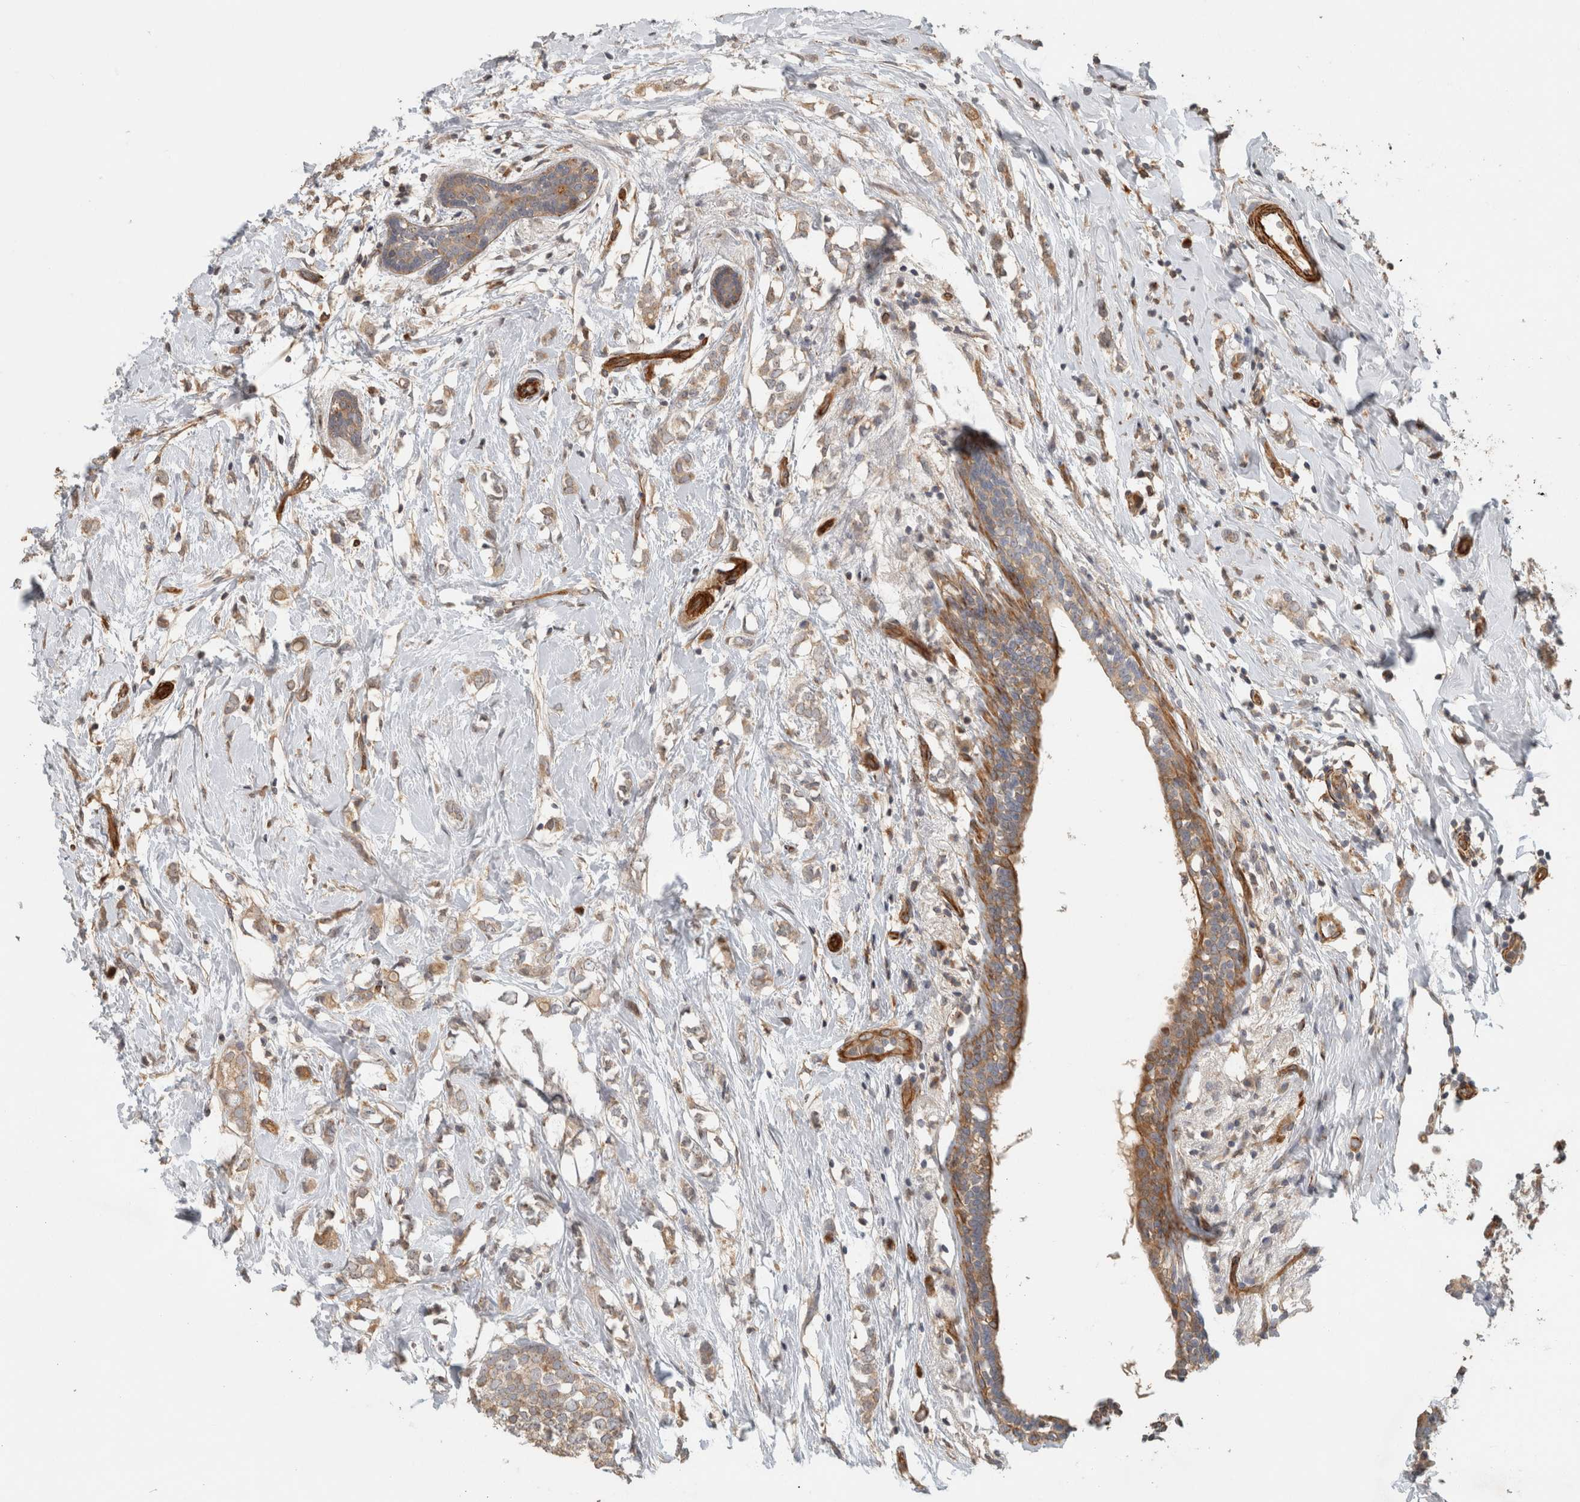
{"staining": {"intensity": "weak", "quantity": ">75%", "location": "cytoplasmic/membranous"}, "tissue": "breast cancer", "cell_type": "Tumor cells", "image_type": "cancer", "snomed": [{"axis": "morphology", "description": "Normal tissue, NOS"}, {"axis": "morphology", "description": "Lobular carcinoma"}, {"axis": "topography", "description": "Breast"}], "caption": "Breast cancer stained for a protein (brown) displays weak cytoplasmic/membranous positive expression in about >75% of tumor cells.", "gene": "SIPA1L2", "patient": {"sex": "female", "age": 47}}